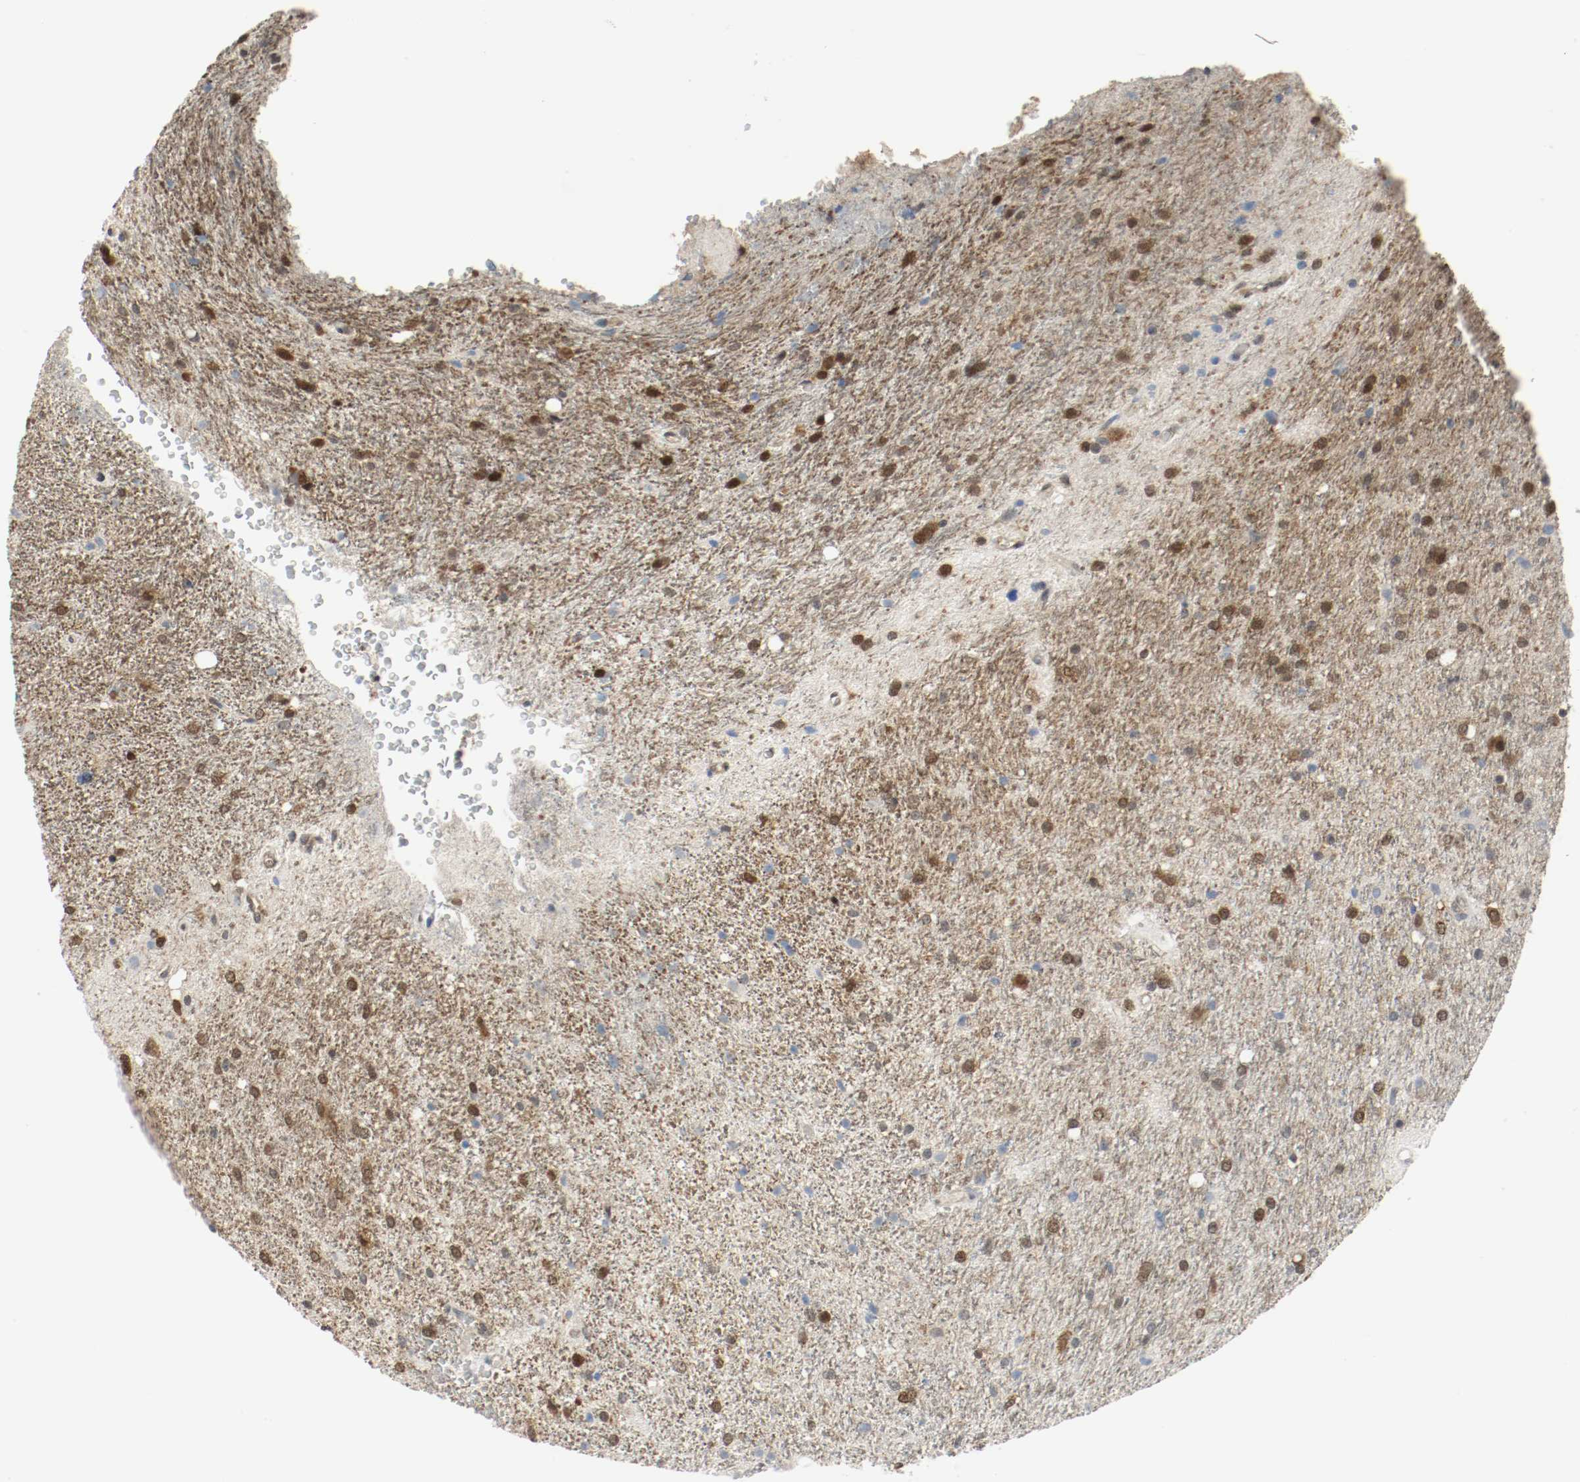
{"staining": {"intensity": "moderate", "quantity": "25%-75%", "location": "cytoplasmic/membranous,nuclear"}, "tissue": "glioma", "cell_type": "Tumor cells", "image_type": "cancer", "snomed": [{"axis": "morphology", "description": "Normal tissue, NOS"}, {"axis": "morphology", "description": "Glioma, malignant, High grade"}, {"axis": "topography", "description": "Cerebral cortex"}], "caption": "Glioma stained with a brown dye demonstrates moderate cytoplasmic/membranous and nuclear positive staining in approximately 25%-75% of tumor cells.", "gene": "PPME1", "patient": {"sex": "male", "age": 56}}